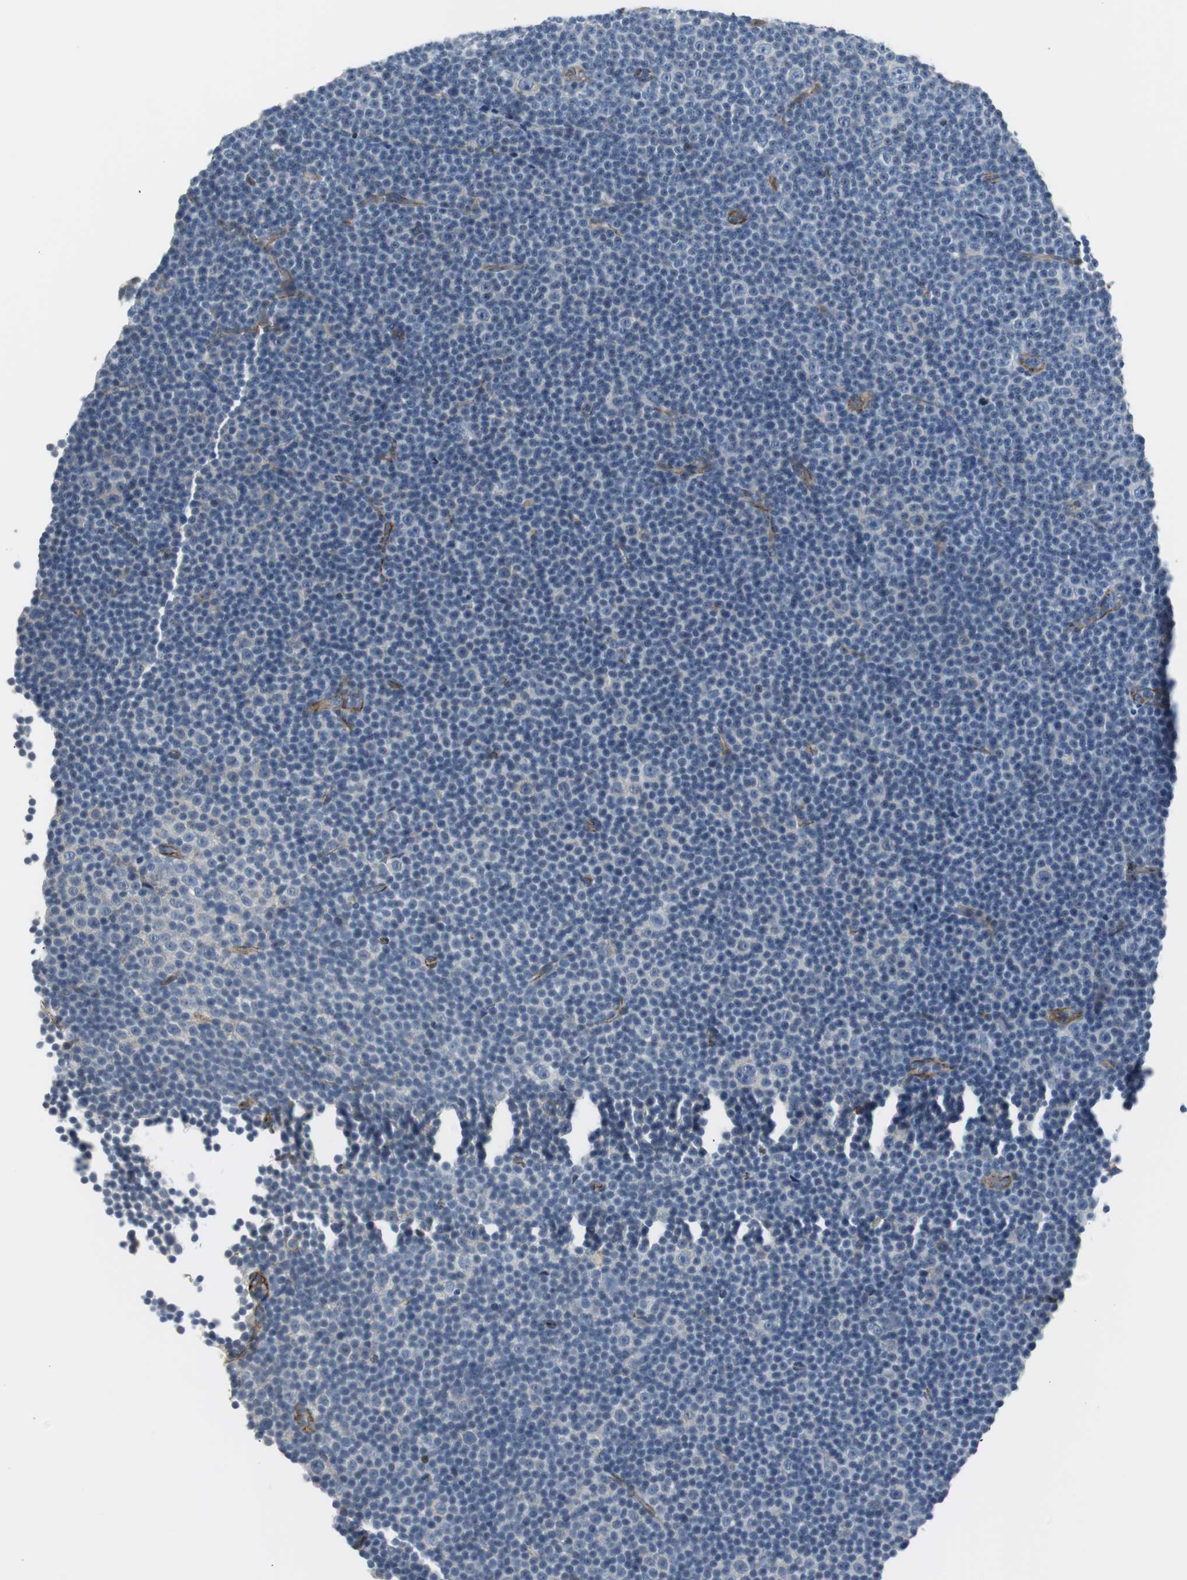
{"staining": {"intensity": "negative", "quantity": "none", "location": "none"}, "tissue": "lymphoma", "cell_type": "Tumor cells", "image_type": "cancer", "snomed": [{"axis": "morphology", "description": "Malignant lymphoma, non-Hodgkin's type, Low grade"}, {"axis": "topography", "description": "Lymph node"}], "caption": "Tumor cells are negative for protein expression in human lymphoma.", "gene": "STXBP4", "patient": {"sex": "female", "age": 67}}